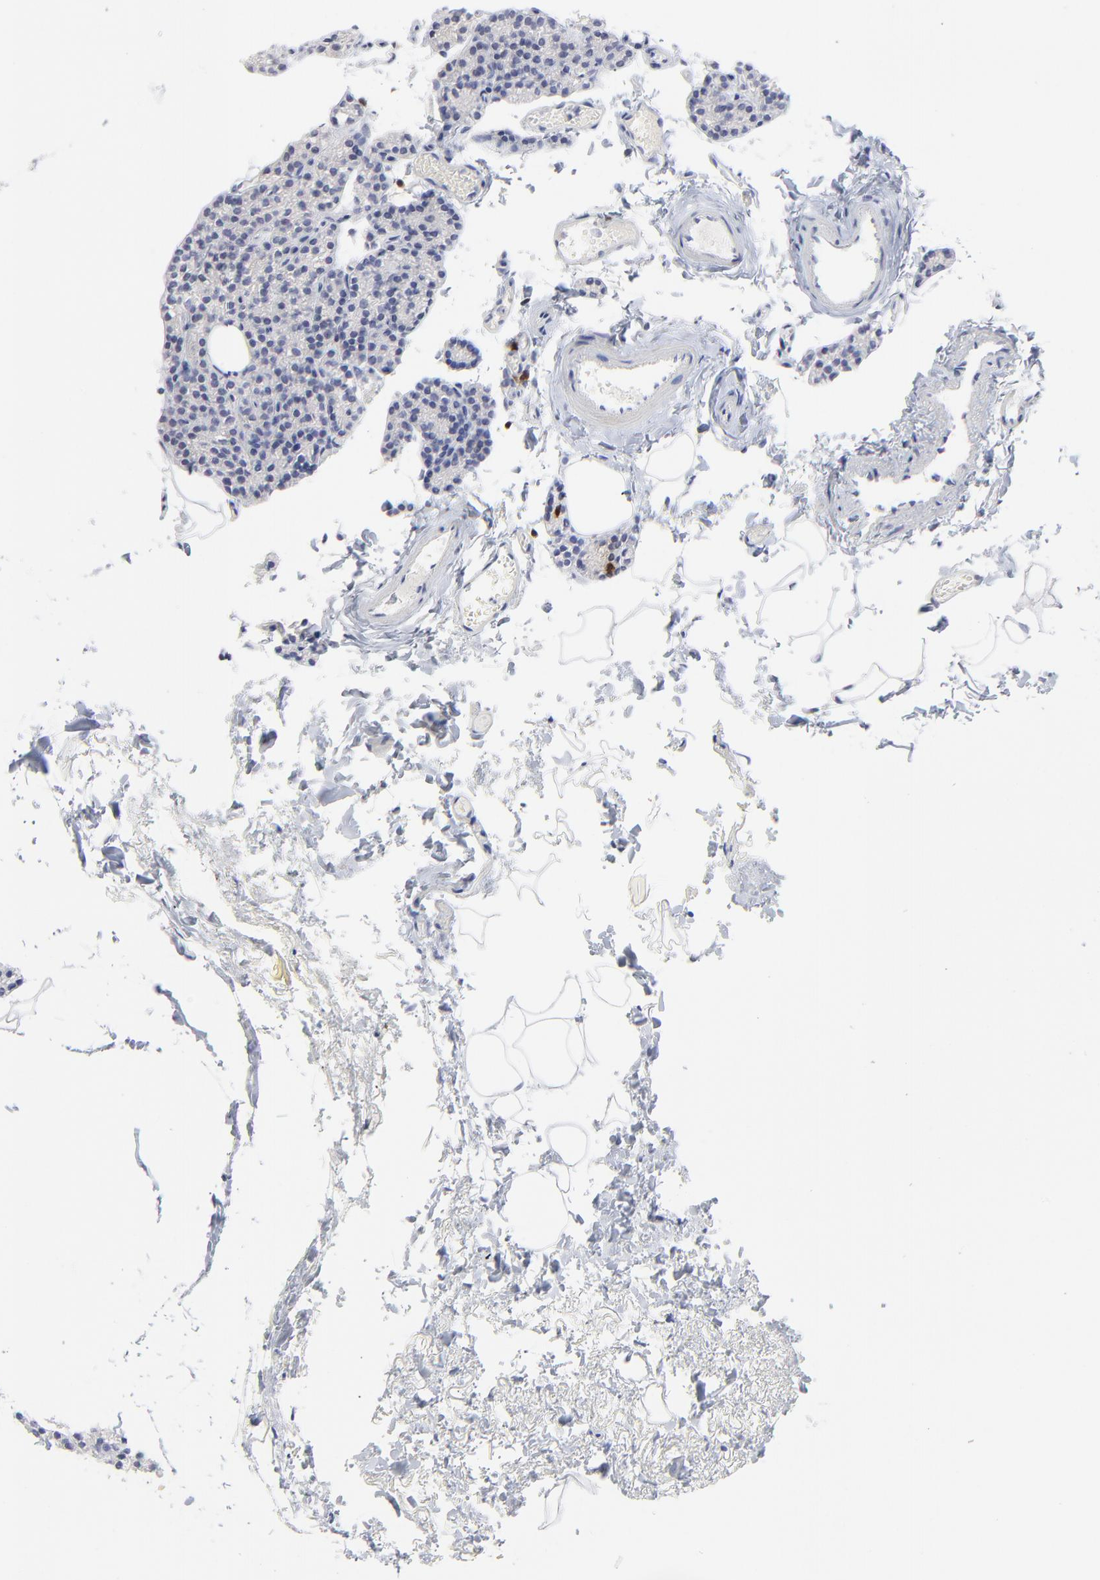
{"staining": {"intensity": "negative", "quantity": "none", "location": "none"}, "tissue": "parathyroid gland", "cell_type": "Glandular cells", "image_type": "normal", "snomed": [{"axis": "morphology", "description": "Normal tissue, NOS"}, {"axis": "topography", "description": "Parathyroid gland"}], "caption": "Histopathology image shows no significant protein expression in glandular cells of benign parathyroid gland. (DAB immunohistochemistry (IHC) with hematoxylin counter stain).", "gene": "ZAP70", "patient": {"sex": "female", "age": 60}}